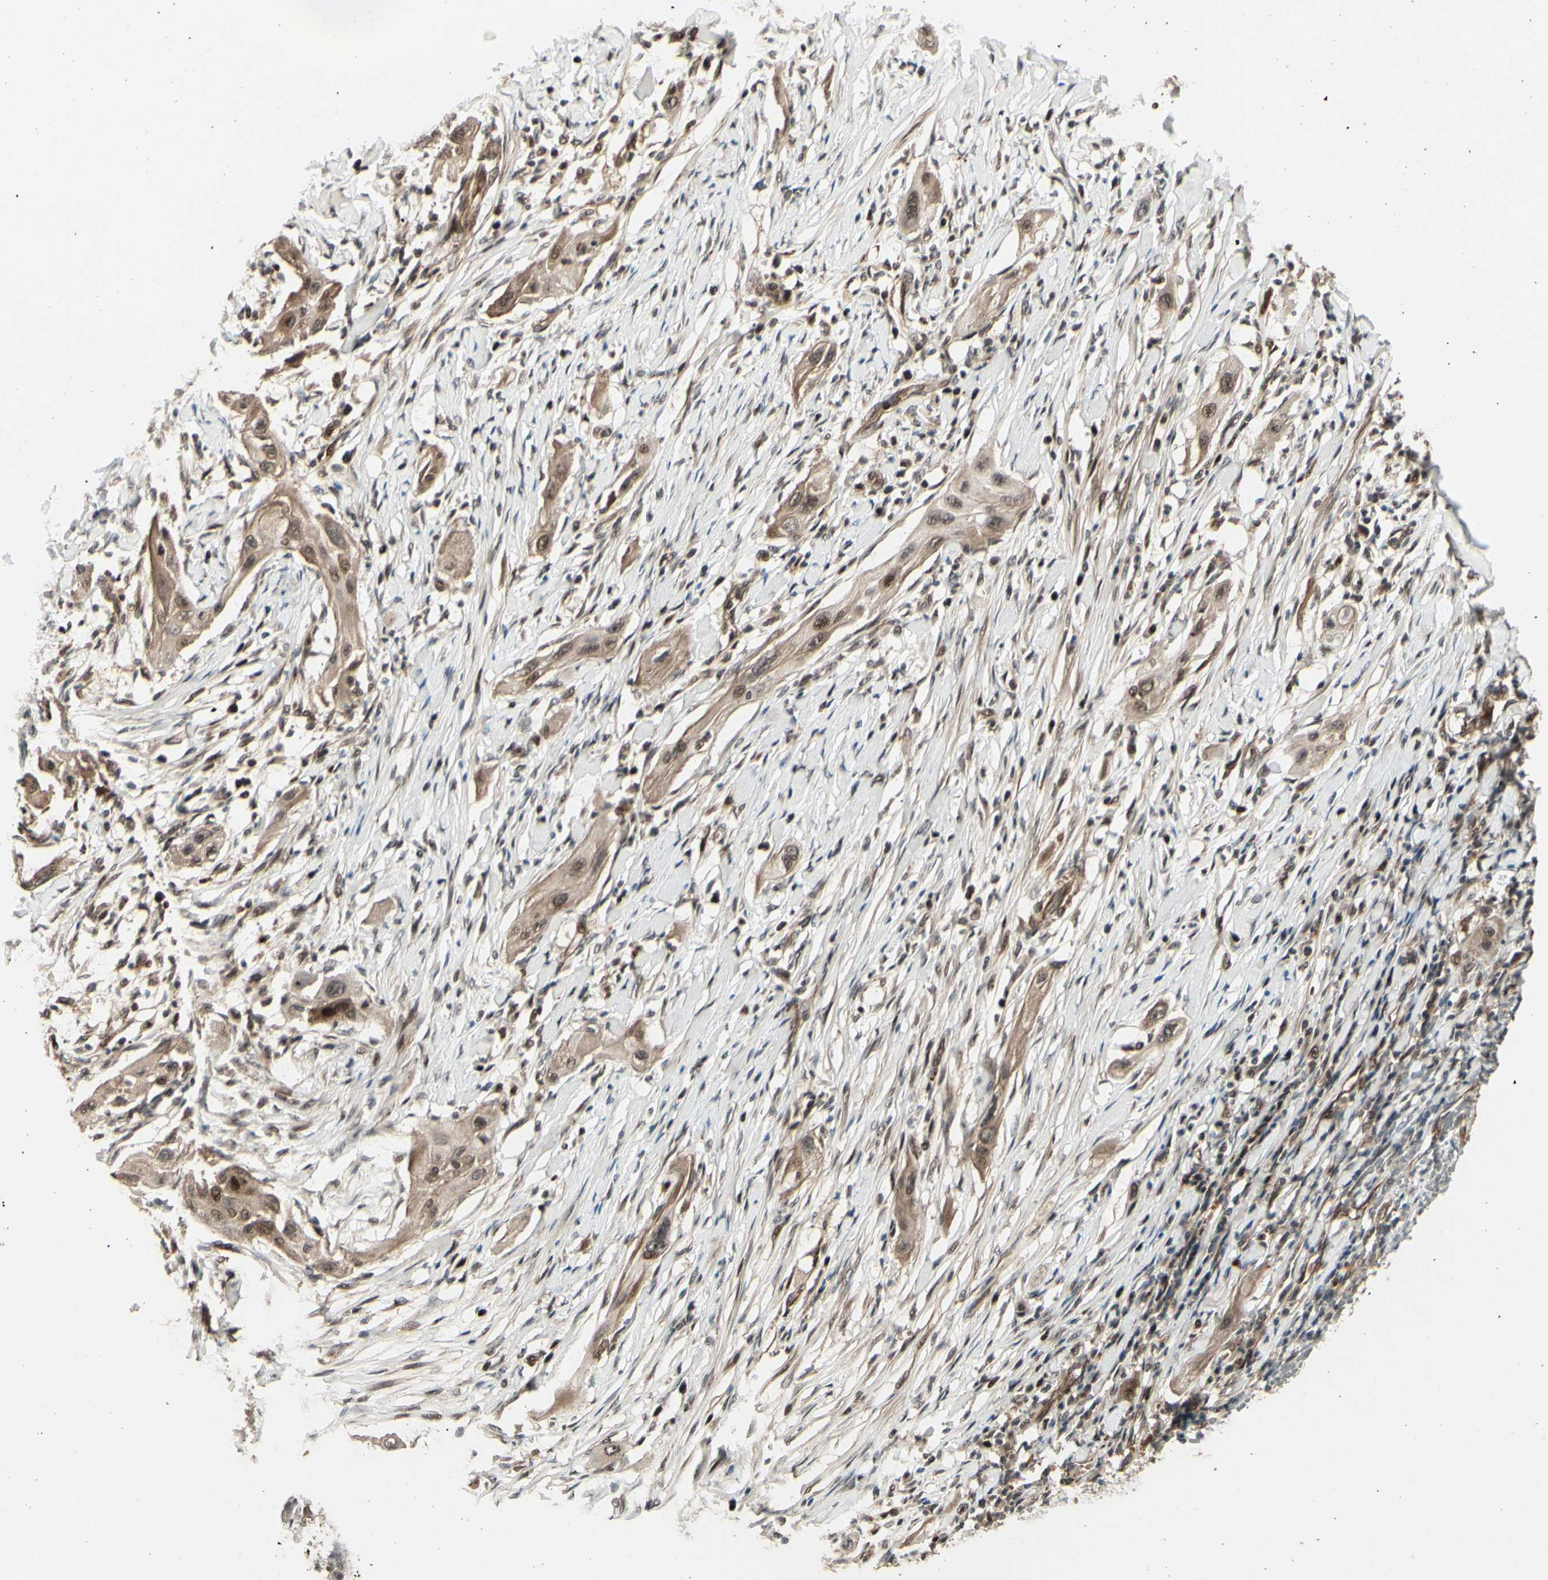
{"staining": {"intensity": "moderate", "quantity": ">75%", "location": "cytoplasmic/membranous,nuclear"}, "tissue": "lung cancer", "cell_type": "Tumor cells", "image_type": "cancer", "snomed": [{"axis": "morphology", "description": "Squamous cell carcinoma, NOS"}, {"axis": "topography", "description": "Lung"}], "caption": "Lung squamous cell carcinoma was stained to show a protein in brown. There is medium levels of moderate cytoplasmic/membranous and nuclear expression in approximately >75% of tumor cells.", "gene": "MLF2", "patient": {"sex": "female", "age": 47}}